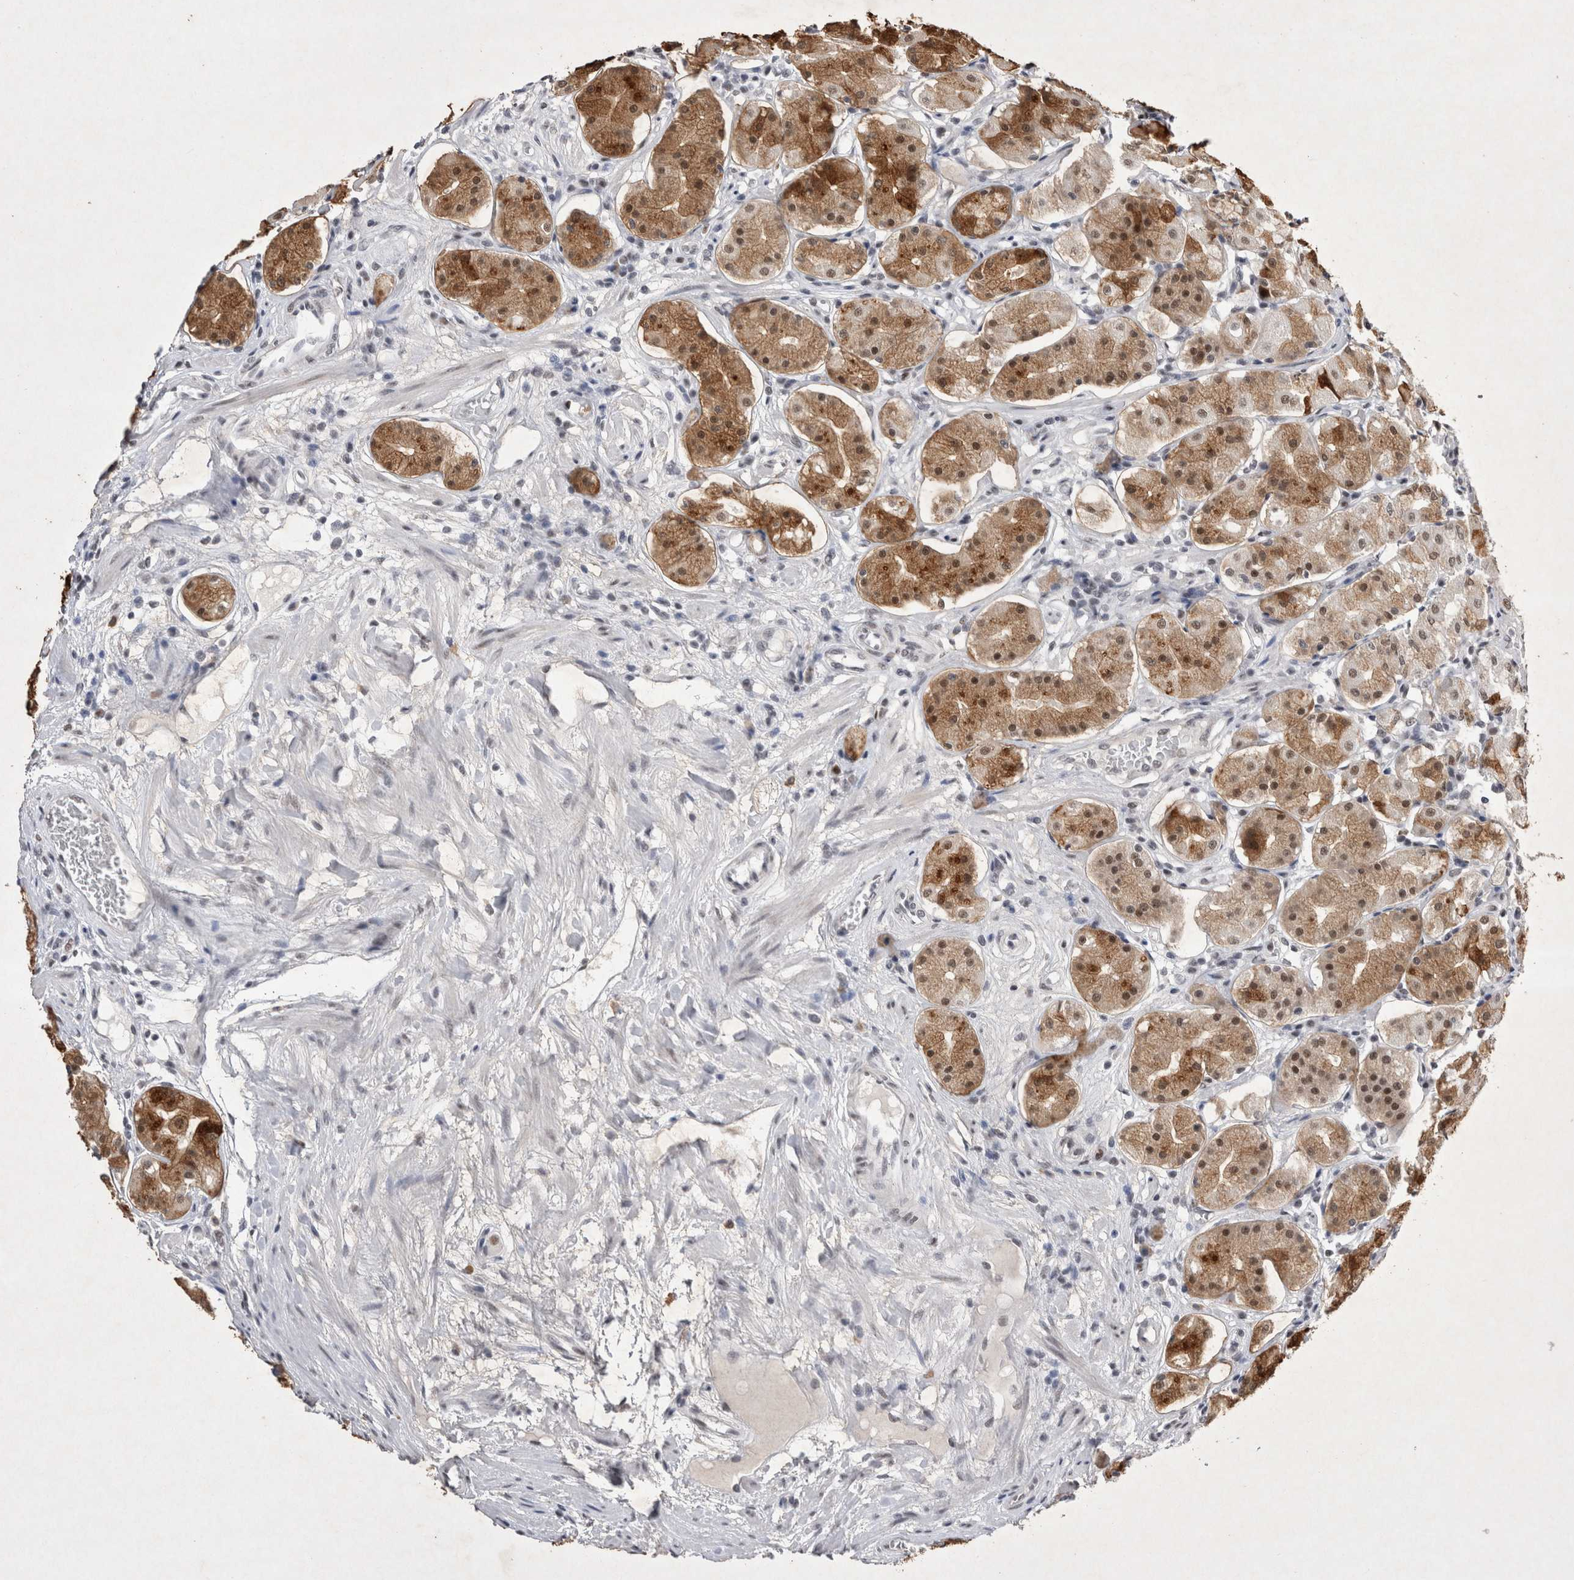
{"staining": {"intensity": "strong", "quantity": "25%-75%", "location": "cytoplasmic/membranous,nuclear"}, "tissue": "stomach", "cell_type": "Glandular cells", "image_type": "normal", "snomed": [{"axis": "morphology", "description": "Normal tissue, NOS"}, {"axis": "topography", "description": "Stomach"}, {"axis": "topography", "description": "Stomach, lower"}], "caption": "Strong cytoplasmic/membranous,nuclear expression for a protein is identified in about 25%-75% of glandular cells of benign stomach using IHC.", "gene": "RBM6", "patient": {"sex": "female", "age": 56}}